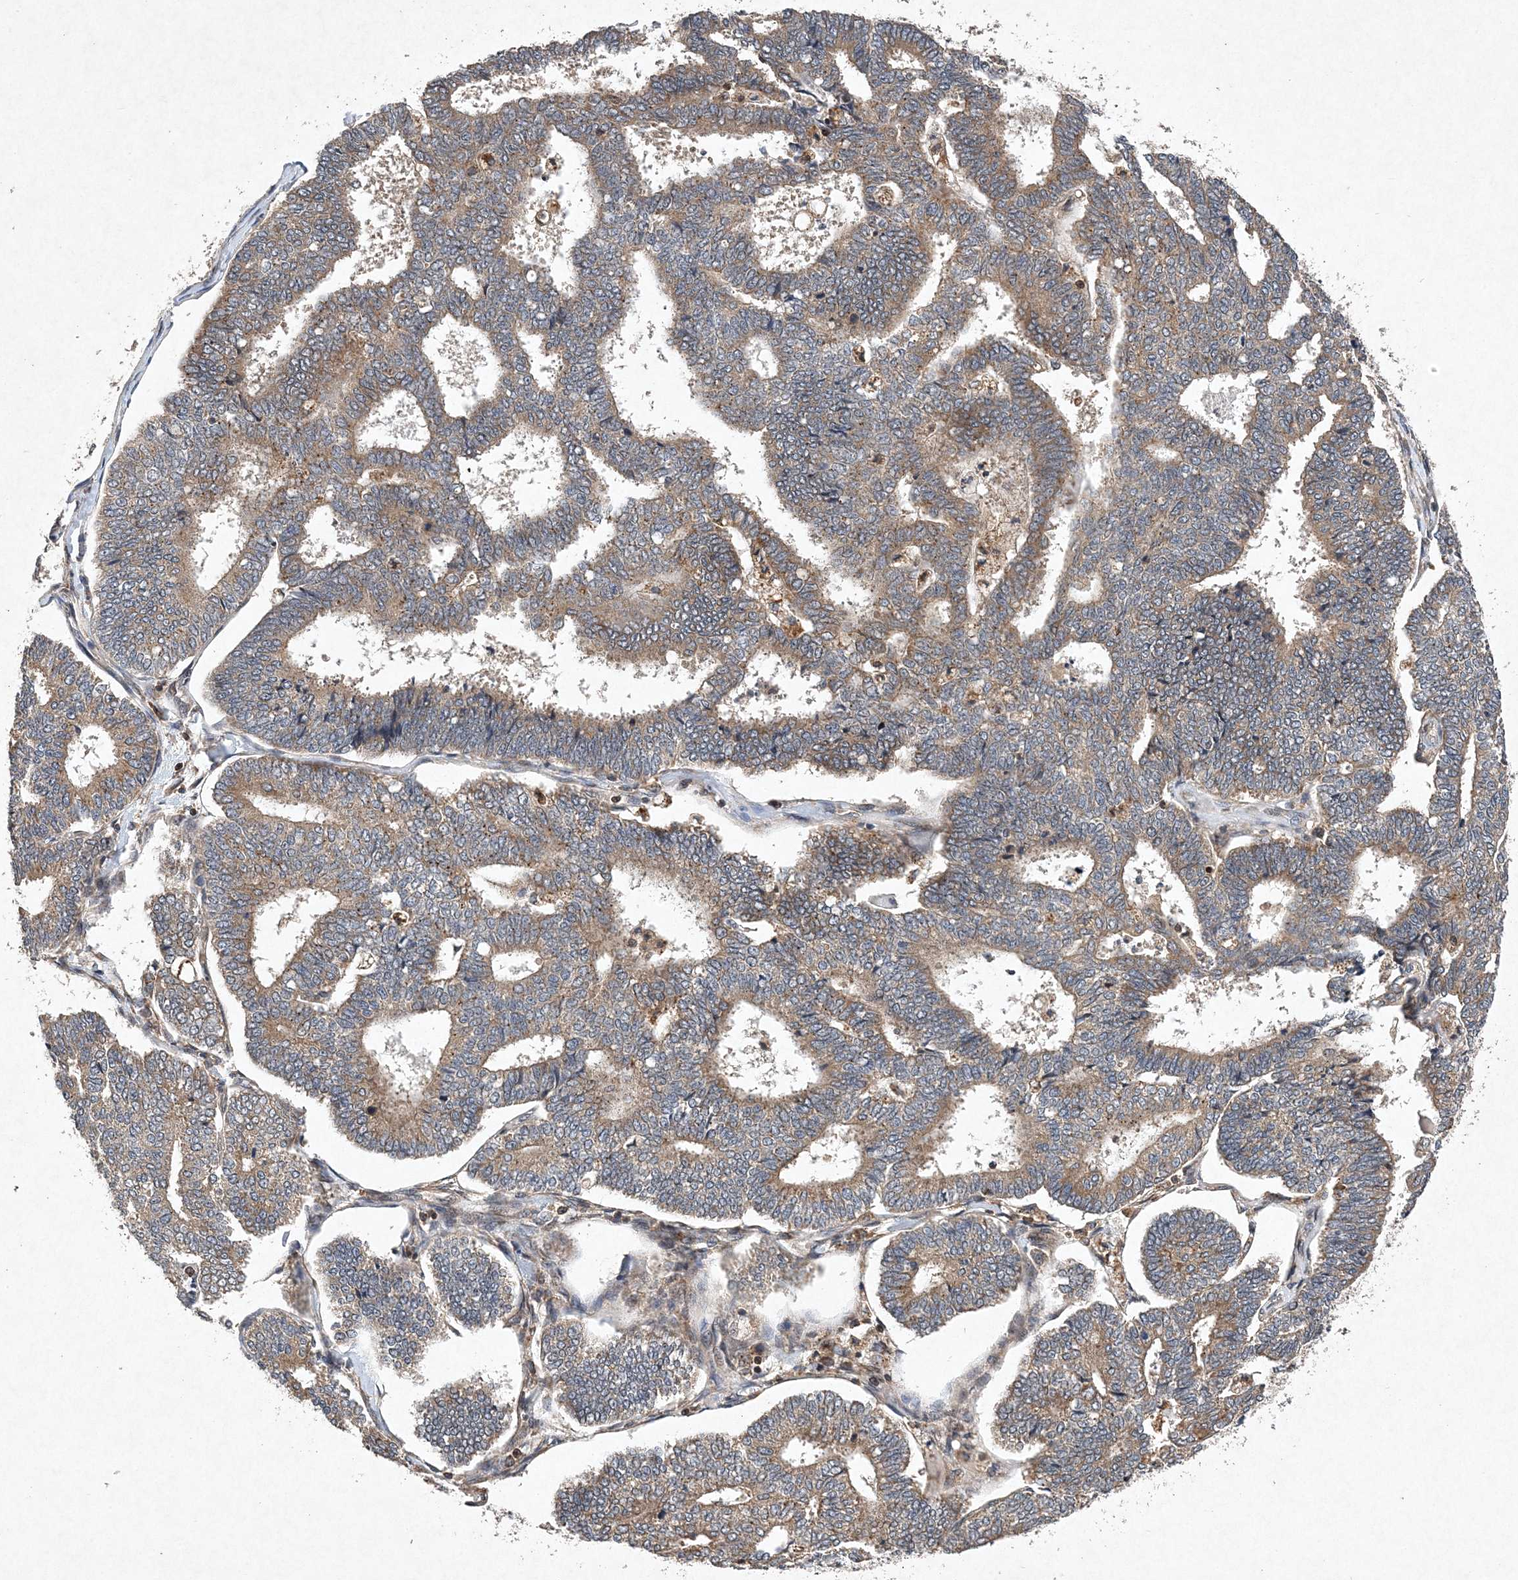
{"staining": {"intensity": "moderate", "quantity": ">75%", "location": "cytoplasmic/membranous"}, "tissue": "endometrial cancer", "cell_type": "Tumor cells", "image_type": "cancer", "snomed": [{"axis": "morphology", "description": "Adenocarcinoma, NOS"}, {"axis": "topography", "description": "Endometrium"}], "caption": "About >75% of tumor cells in human endometrial cancer (adenocarcinoma) reveal moderate cytoplasmic/membranous protein expression as visualized by brown immunohistochemical staining.", "gene": "PROSER1", "patient": {"sex": "female", "age": 70}}